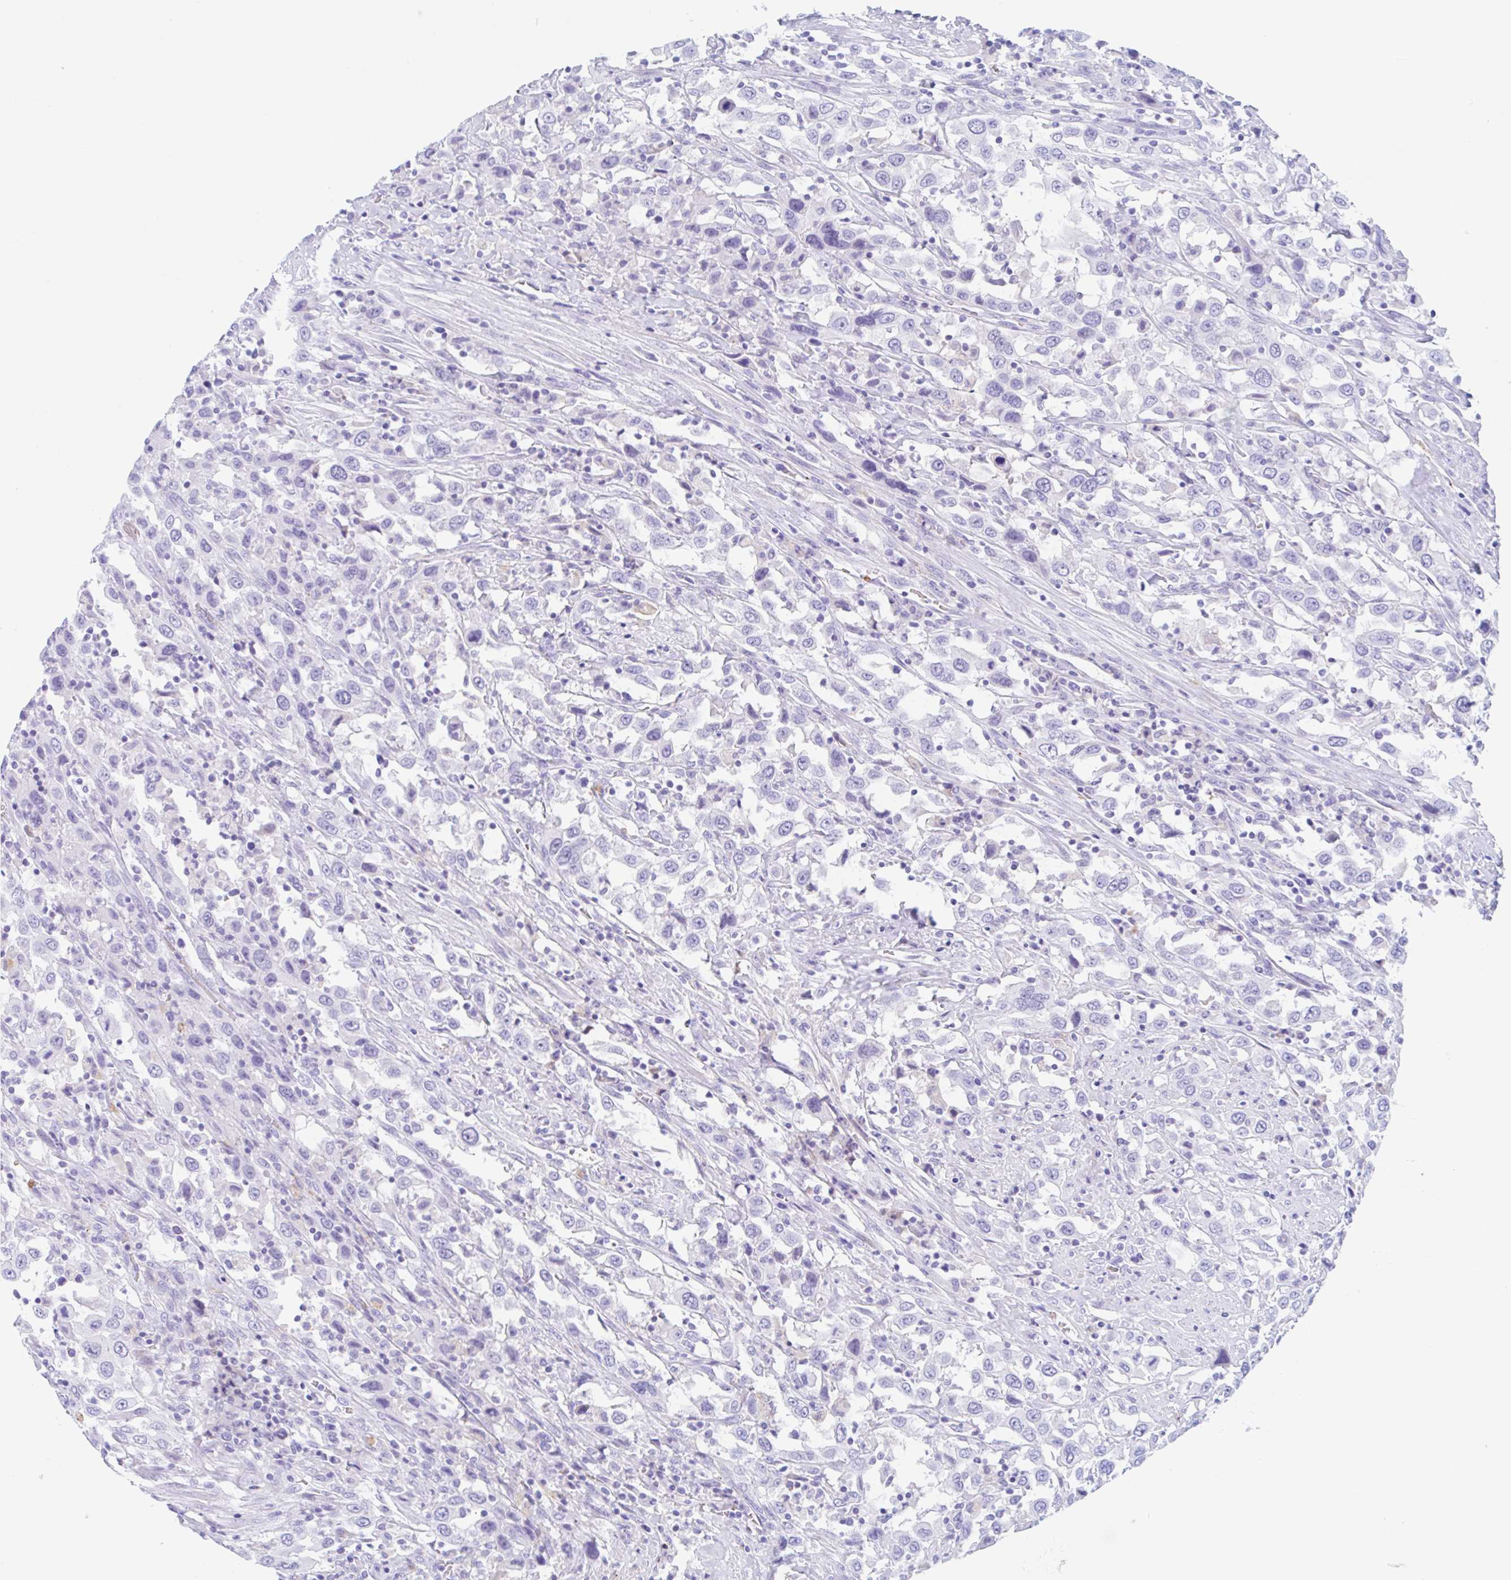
{"staining": {"intensity": "negative", "quantity": "none", "location": "none"}, "tissue": "urothelial cancer", "cell_type": "Tumor cells", "image_type": "cancer", "snomed": [{"axis": "morphology", "description": "Urothelial carcinoma, High grade"}, {"axis": "topography", "description": "Urinary bladder"}], "caption": "Immunohistochemistry micrograph of human high-grade urothelial carcinoma stained for a protein (brown), which exhibits no expression in tumor cells.", "gene": "ANKRD9", "patient": {"sex": "male", "age": 61}}